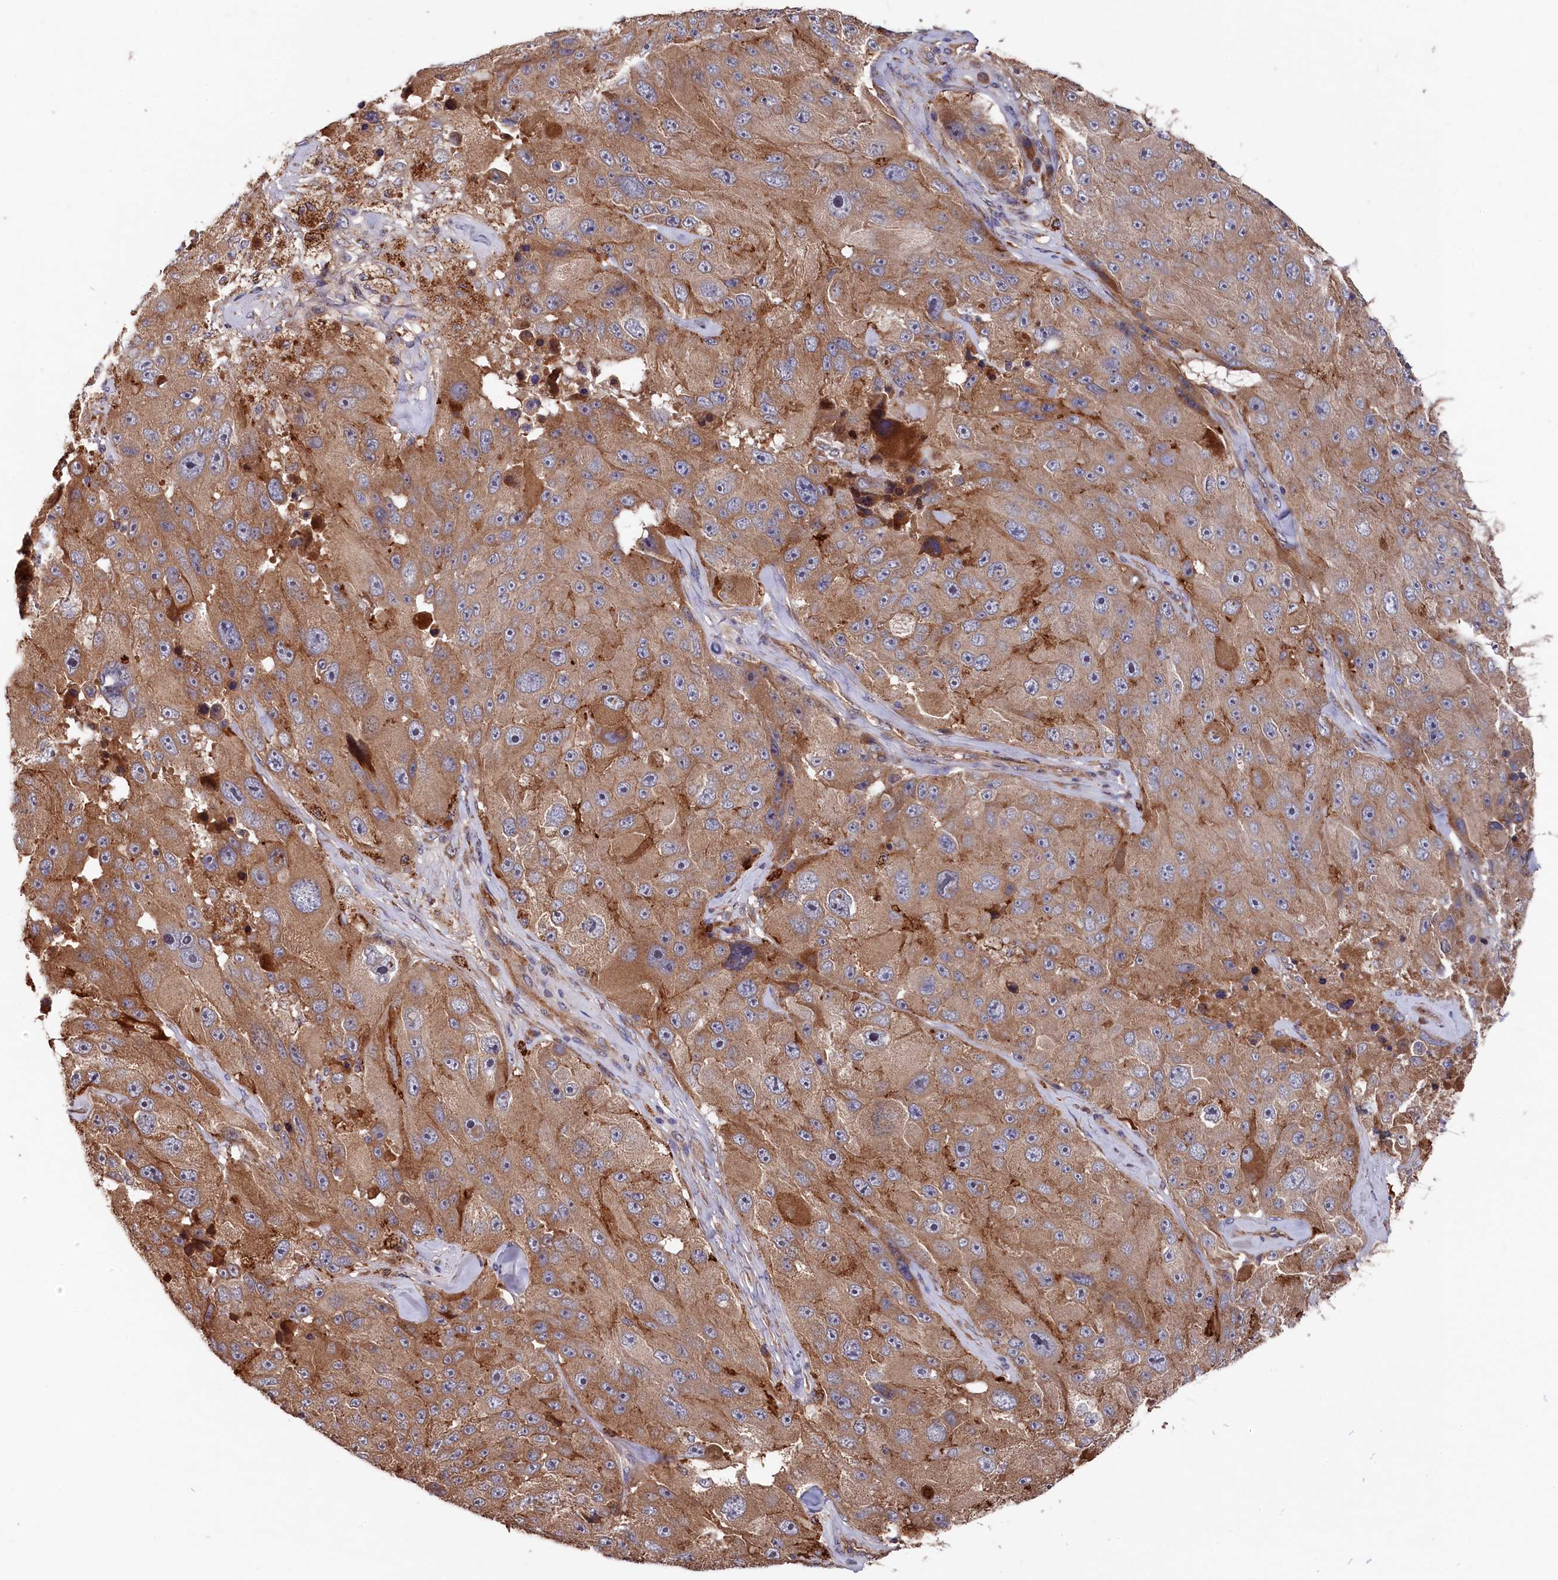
{"staining": {"intensity": "moderate", "quantity": ">75%", "location": "cytoplasmic/membranous"}, "tissue": "melanoma", "cell_type": "Tumor cells", "image_type": "cancer", "snomed": [{"axis": "morphology", "description": "Malignant melanoma, Metastatic site"}, {"axis": "topography", "description": "Lymph node"}], "caption": "Tumor cells exhibit medium levels of moderate cytoplasmic/membranous positivity in about >75% of cells in malignant melanoma (metastatic site). (IHC, brightfield microscopy, high magnification).", "gene": "SLC12A4", "patient": {"sex": "male", "age": 62}}